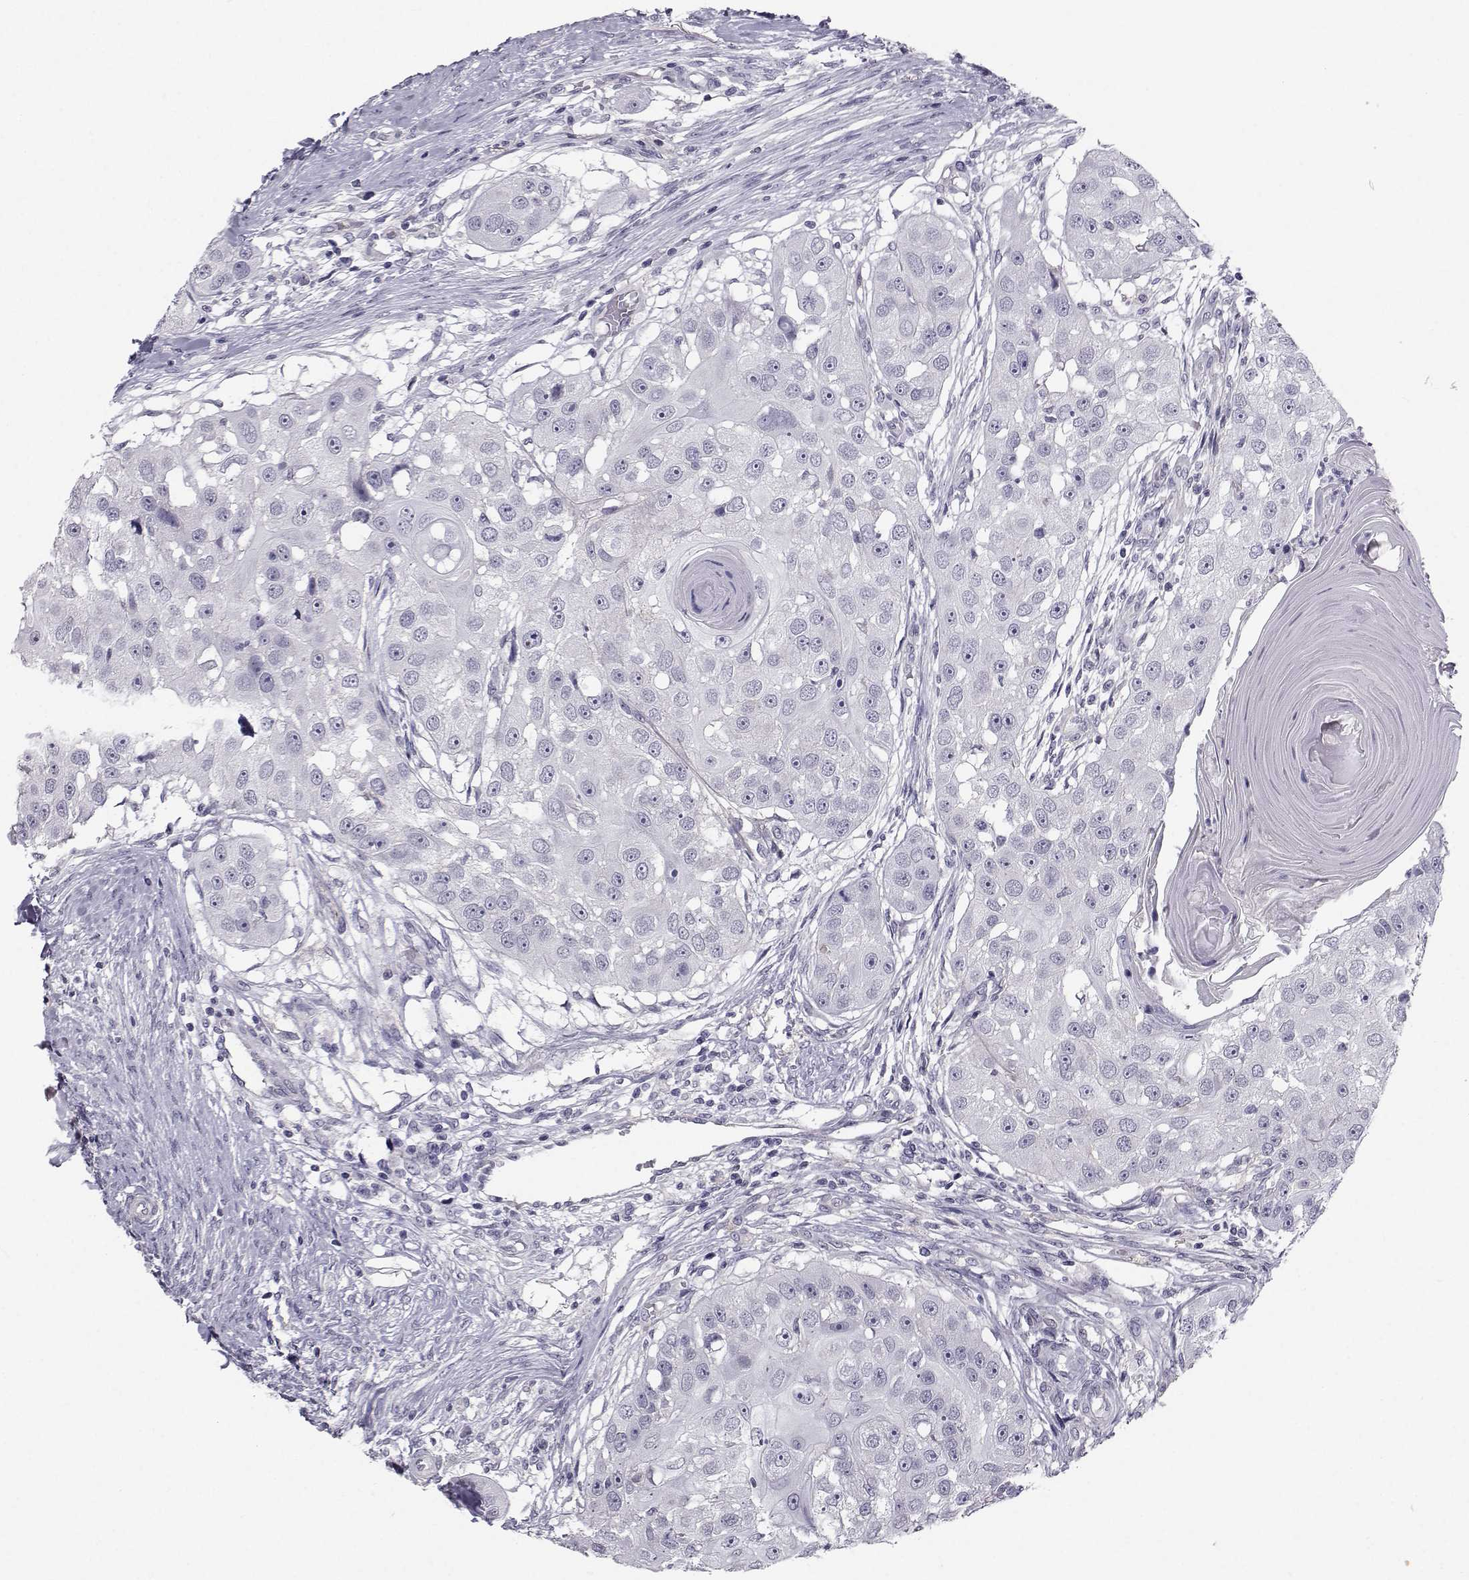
{"staining": {"intensity": "negative", "quantity": "none", "location": "none"}, "tissue": "head and neck cancer", "cell_type": "Tumor cells", "image_type": "cancer", "snomed": [{"axis": "morphology", "description": "Squamous cell carcinoma, NOS"}, {"axis": "topography", "description": "Head-Neck"}], "caption": "Immunohistochemistry (IHC) of human head and neck cancer (squamous cell carcinoma) reveals no staining in tumor cells.", "gene": "SPDYE4", "patient": {"sex": "male", "age": 51}}